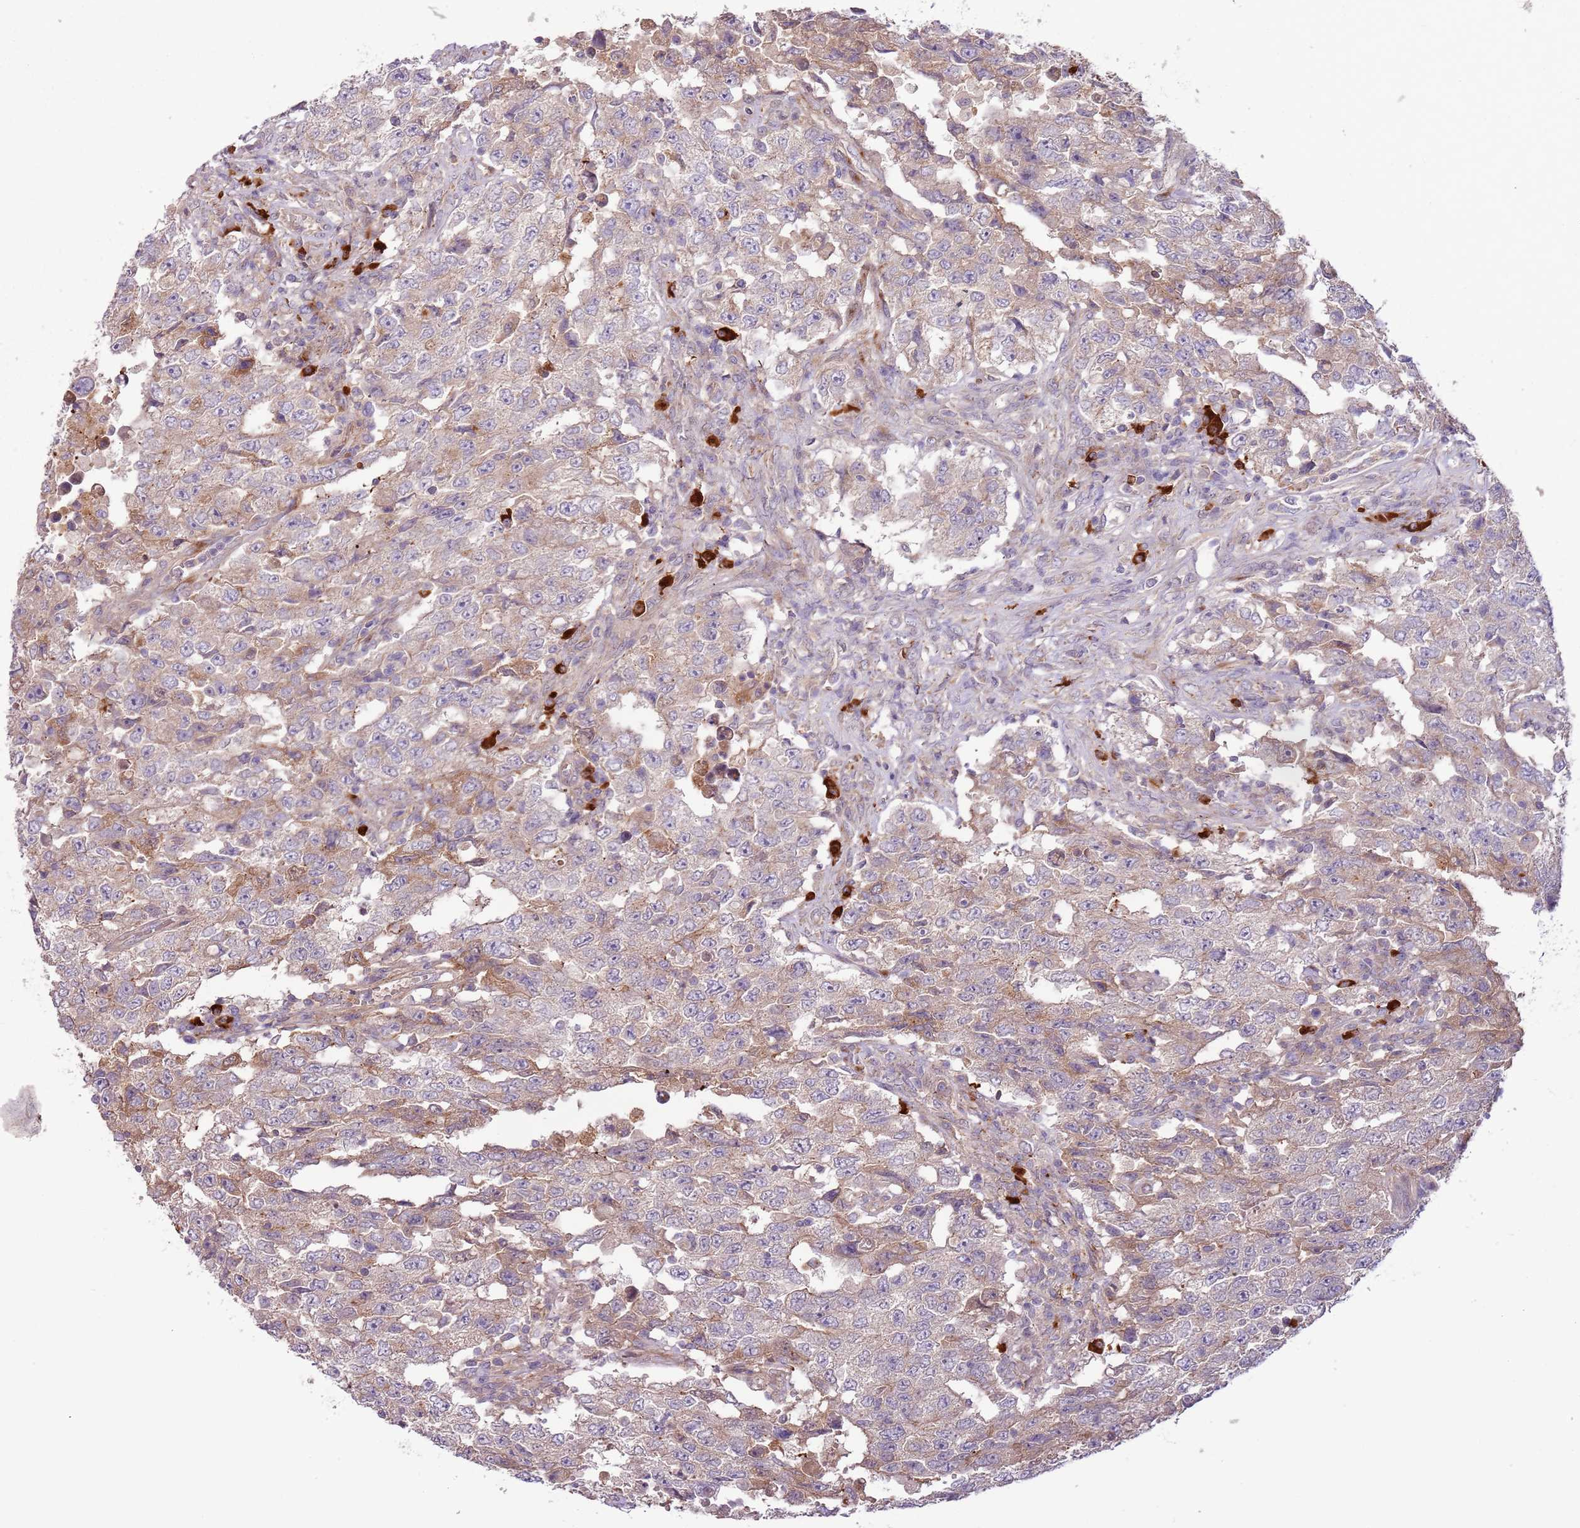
{"staining": {"intensity": "moderate", "quantity": "<25%", "location": "cytoplasmic/membranous"}, "tissue": "testis cancer", "cell_type": "Tumor cells", "image_type": "cancer", "snomed": [{"axis": "morphology", "description": "Carcinoma, Embryonal, NOS"}, {"axis": "topography", "description": "Testis"}], "caption": "Approximately <25% of tumor cells in human testis embryonal carcinoma show moderate cytoplasmic/membranous protein staining as visualized by brown immunohistochemical staining.", "gene": "RNF128", "patient": {"sex": "male", "age": 26}}